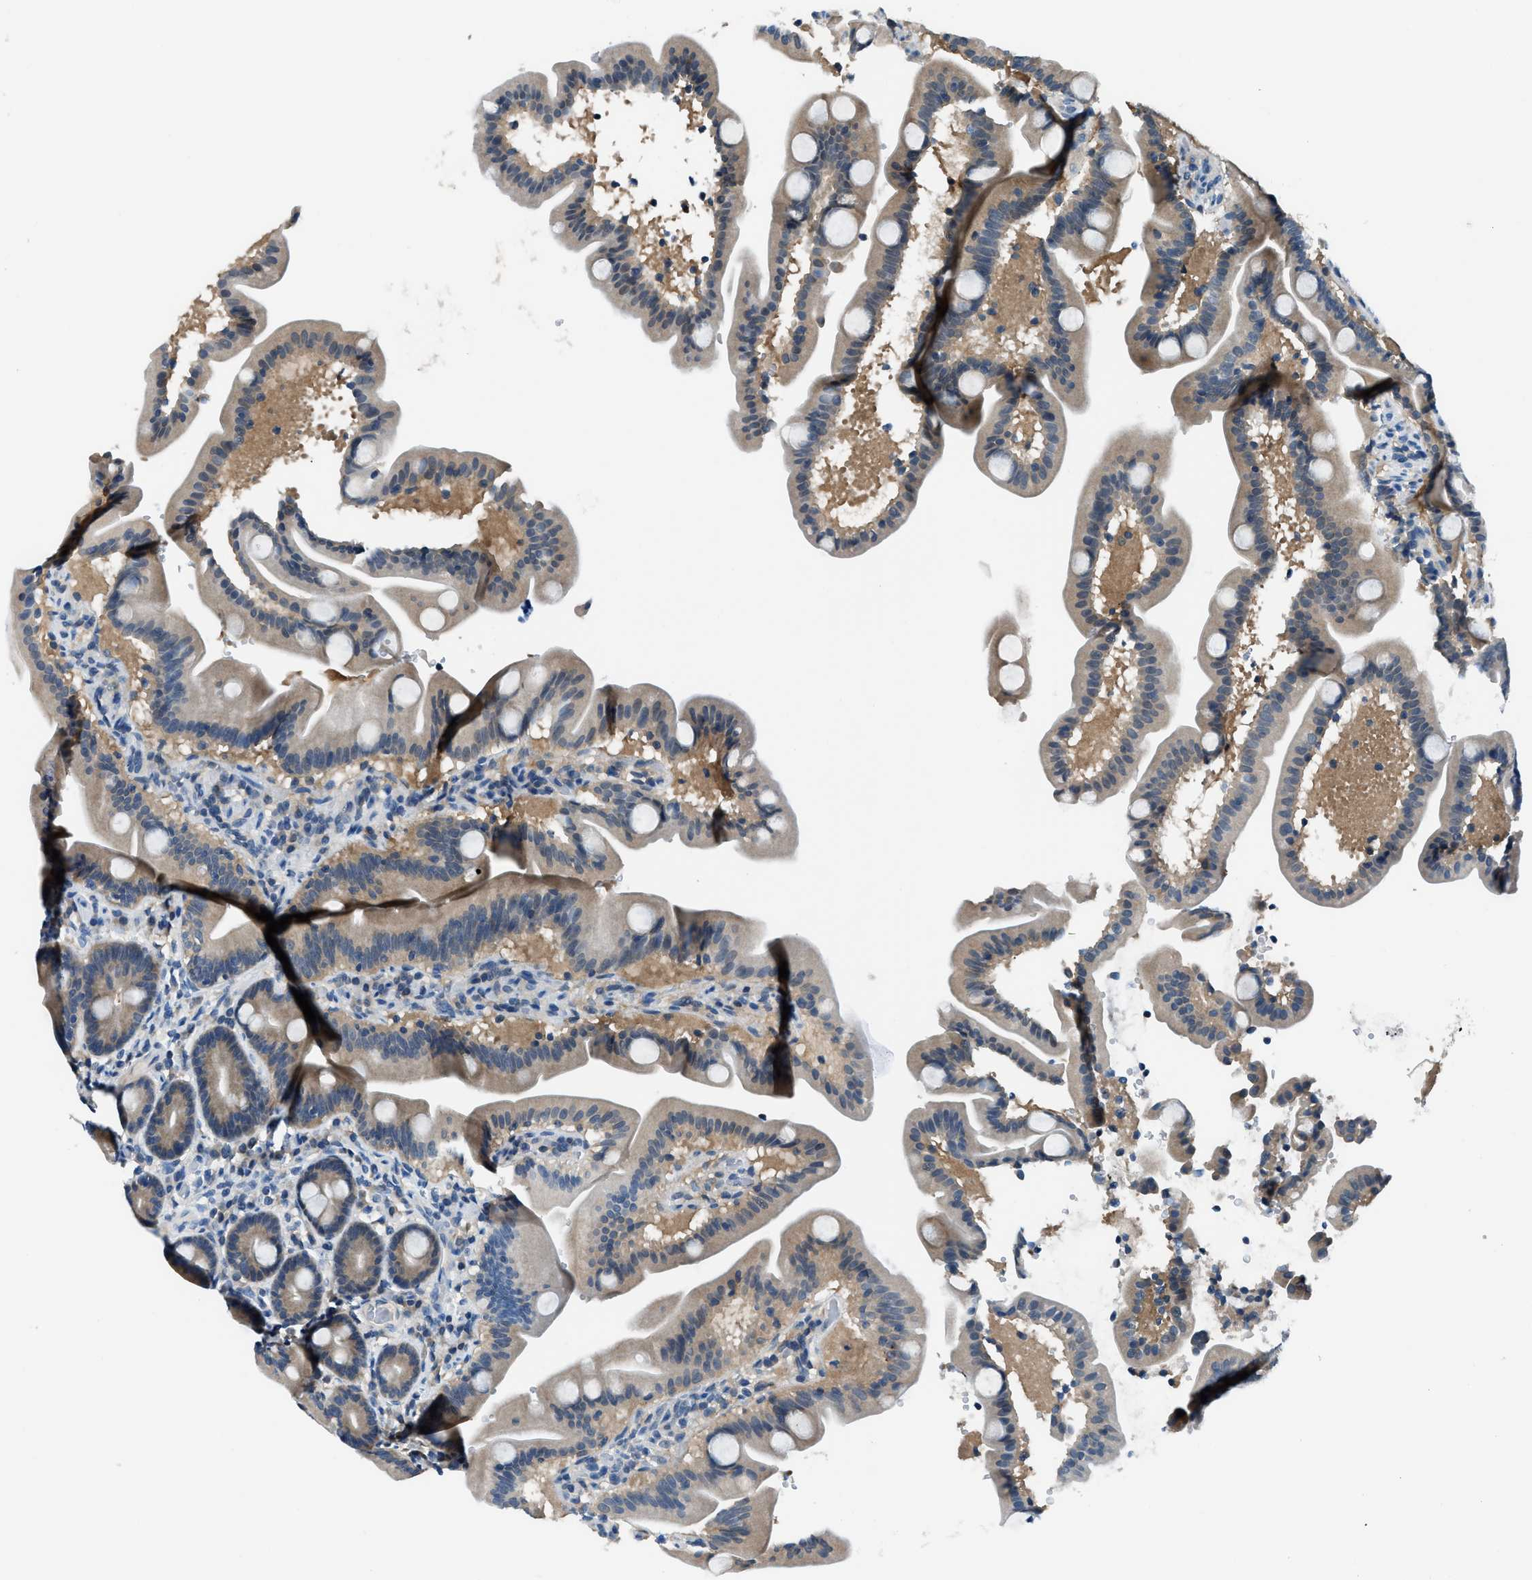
{"staining": {"intensity": "moderate", "quantity": "25%-75%", "location": "cytoplasmic/membranous"}, "tissue": "duodenum", "cell_type": "Glandular cells", "image_type": "normal", "snomed": [{"axis": "morphology", "description": "Normal tissue, NOS"}, {"axis": "topography", "description": "Duodenum"}], "caption": "Protein expression analysis of benign duodenum demonstrates moderate cytoplasmic/membranous staining in about 25%-75% of glandular cells. (DAB = brown stain, brightfield microscopy at high magnification).", "gene": "ACP1", "patient": {"sex": "male", "age": 54}}